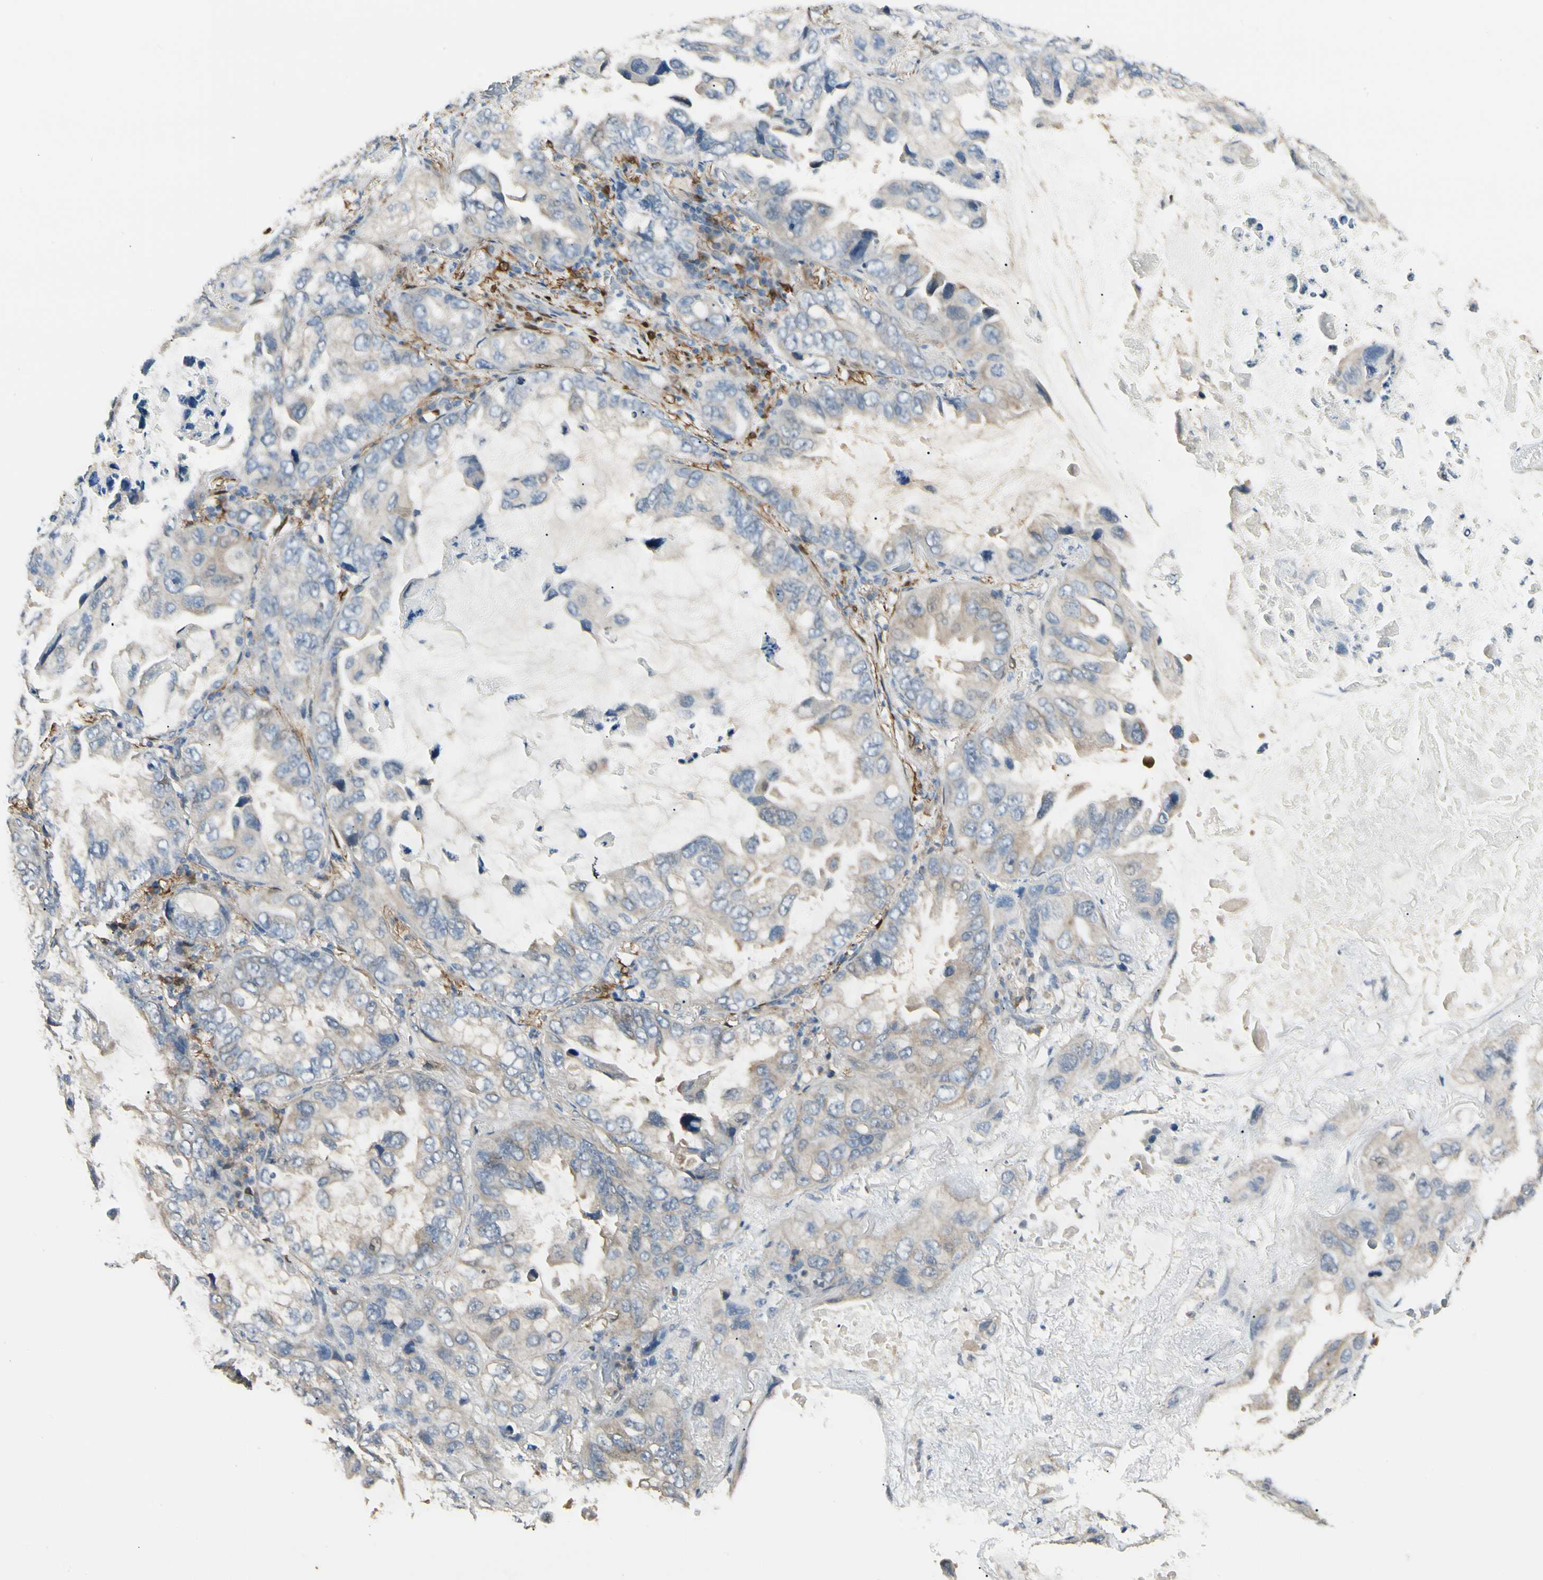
{"staining": {"intensity": "weak", "quantity": "<25%", "location": "cytoplasmic/membranous"}, "tissue": "lung cancer", "cell_type": "Tumor cells", "image_type": "cancer", "snomed": [{"axis": "morphology", "description": "Squamous cell carcinoma, NOS"}, {"axis": "topography", "description": "Lung"}], "caption": "DAB immunohistochemical staining of lung cancer displays no significant expression in tumor cells.", "gene": "GNE", "patient": {"sex": "female", "age": 73}}